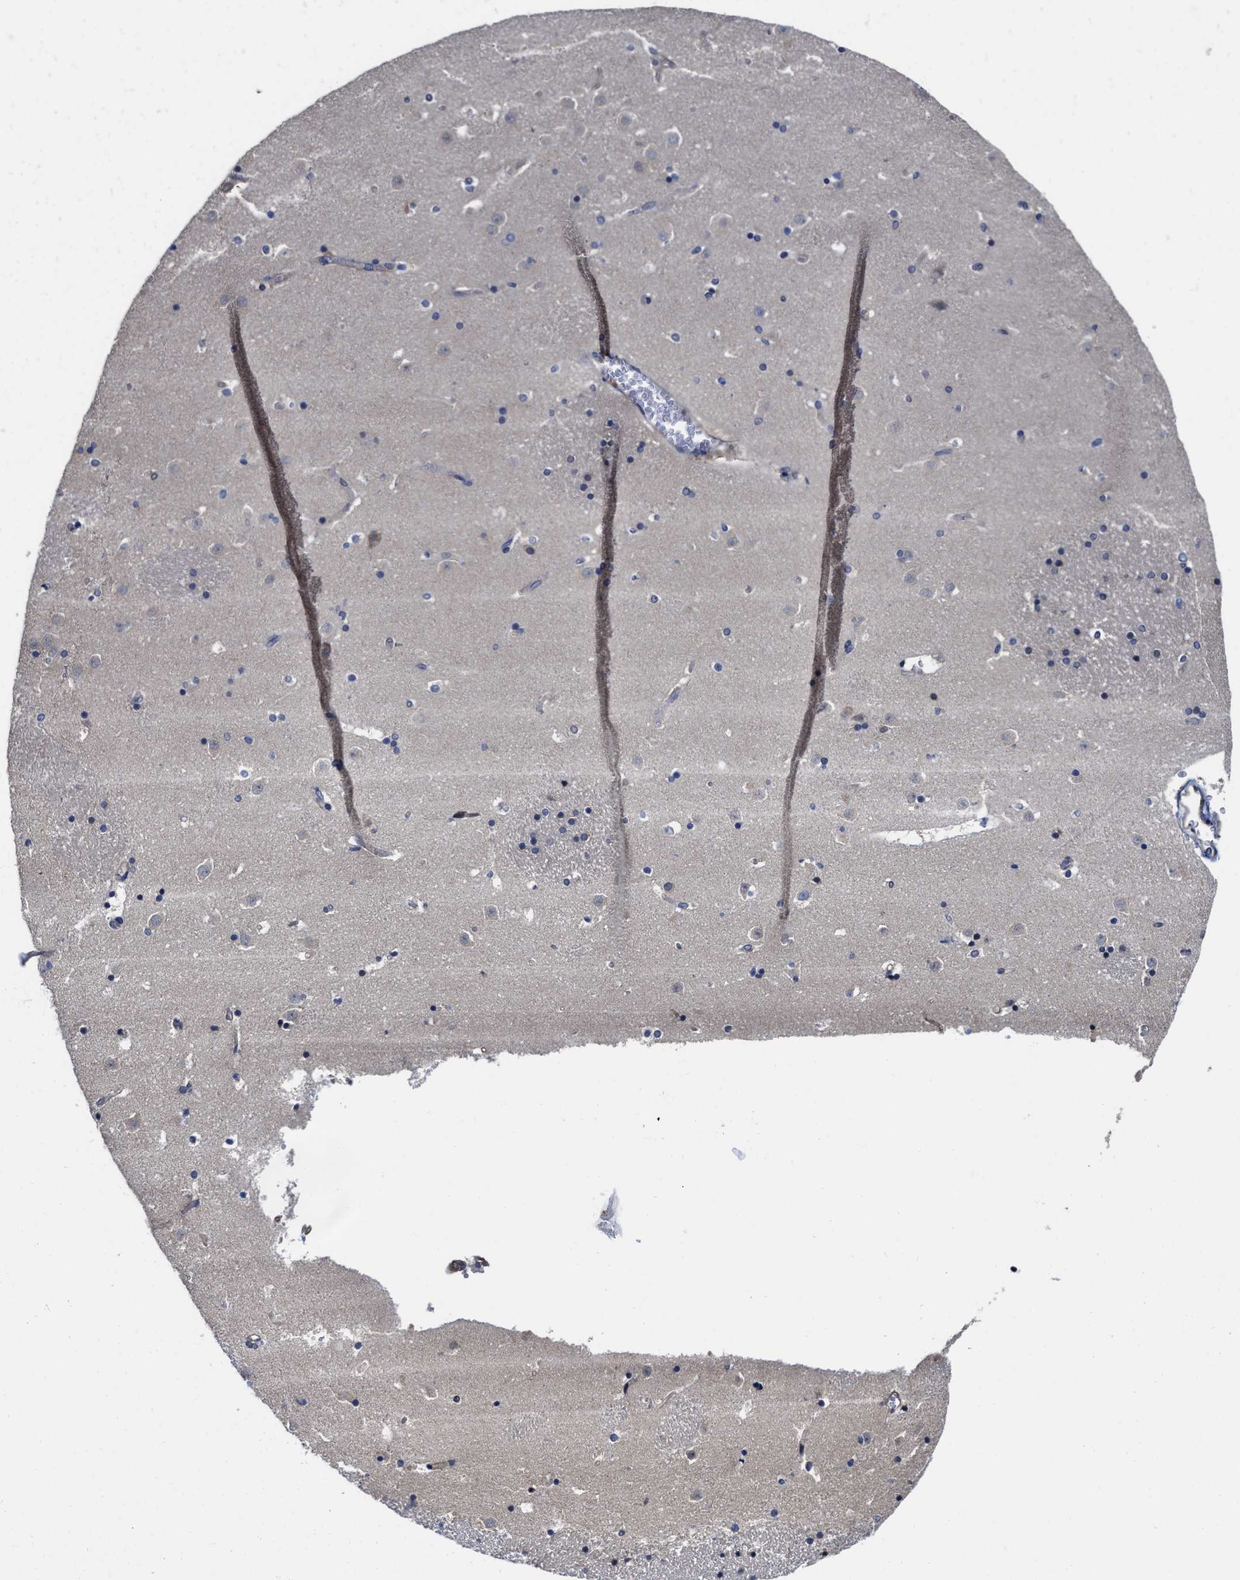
{"staining": {"intensity": "negative", "quantity": "none", "location": "none"}, "tissue": "caudate", "cell_type": "Glial cells", "image_type": "normal", "snomed": [{"axis": "morphology", "description": "Normal tissue, NOS"}, {"axis": "topography", "description": "Lateral ventricle wall"}], "caption": "Human caudate stained for a protein using IHC demonstrates no staining in glial cells.", "gene": "TRAF6", "patient": {"sex": "male", "age": 45}}